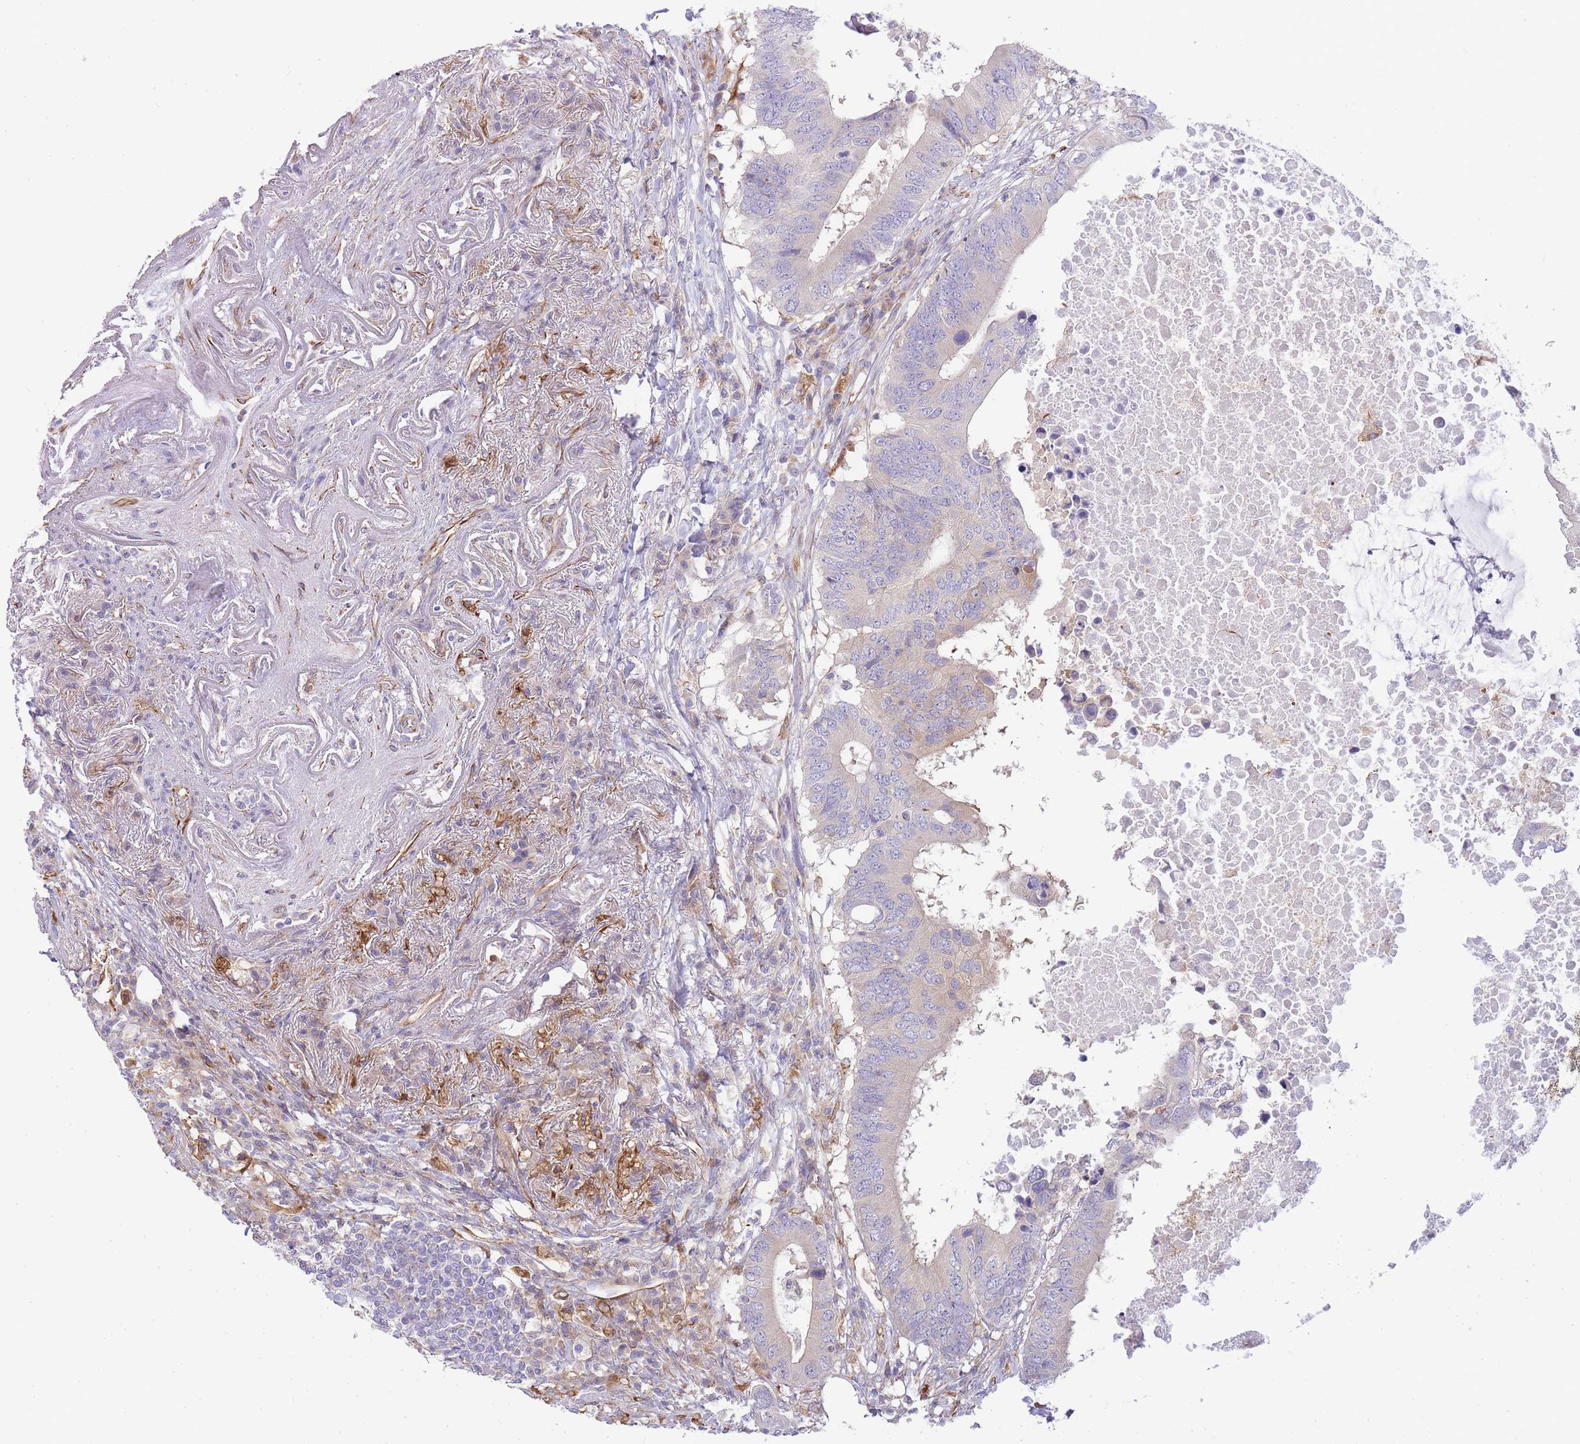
{"staining": {"intensity": "negative", "quantity": "none", "location": "none"}, "tissue": "colorectal cancer", "cell_type": "Tumor cells", "image_type": "cancer", "snomed": [{"axis": "morphology", "description": "Adenocarcinoma, NOS"}, {"axis": "topography", "description": "Colon"}], "caption": "Immunohistochemistry (IHC) histopathology image of human colorectal adenocarcinoma stained for a protein (brown), which demonstrates no positivity in tumor cells.", "gene": "ECPAS", "patient": {"sex": "male", "age": 71}}